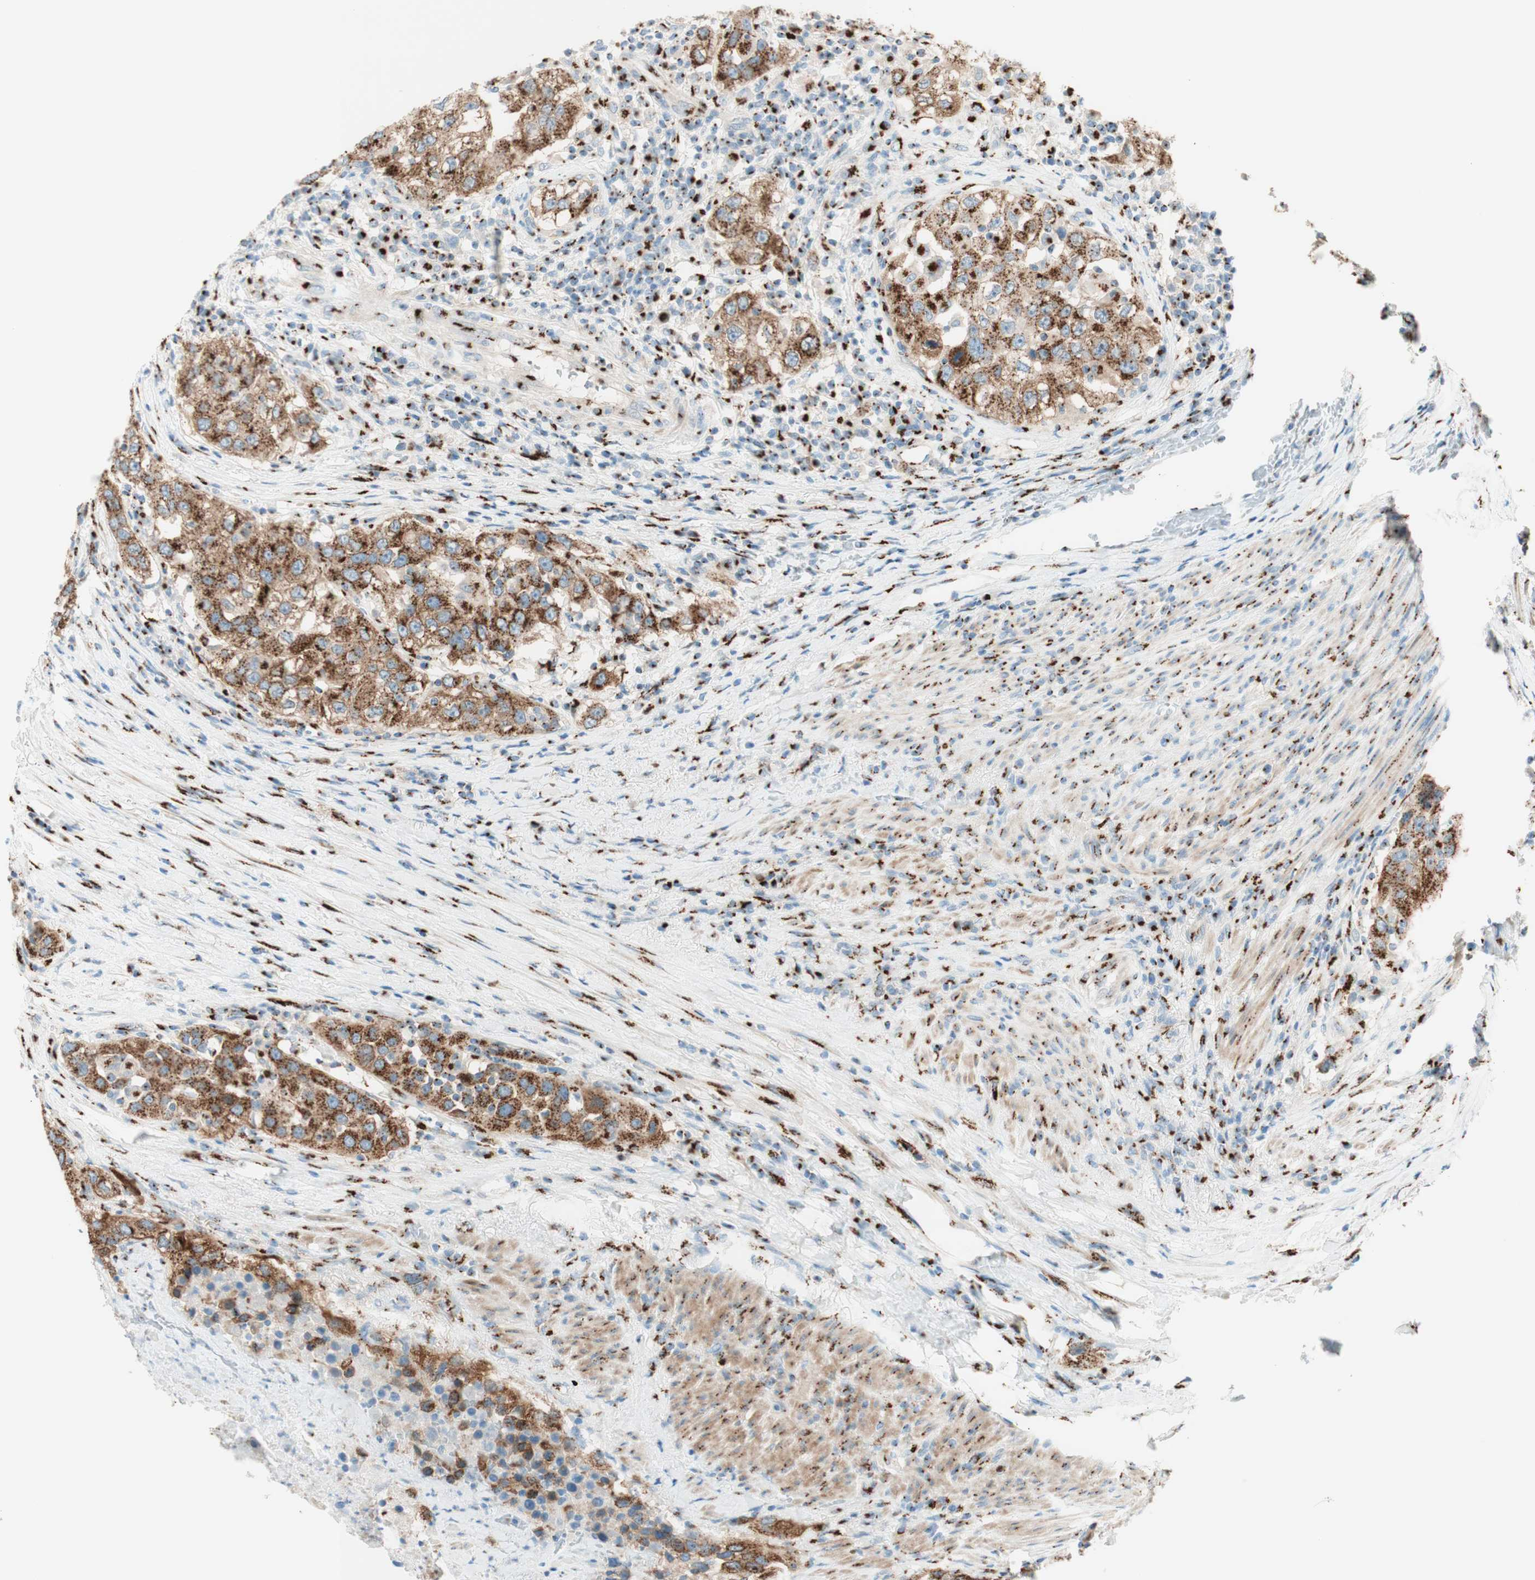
{"staining": {"intensity": "strong", "quantity": ">75%", "location": "cytoplasmic/membranous"}, "tissue": "urothelial cancer", "cell_type": "Tumor cells", "image_type": "cancer", "snomed": [{"axis": "morphology", "description": "Urothelial carcinoma, High grade"}, {"axis": "topography", "description": "Urinary bladder"}], "caption": "This photomicrograph demonstrates immunohistochemistry staining of urothelial carcinoma (high-grade), with high strong cytoplasmic/membranous staining in approximately >75% of tumor cells.", "gene": "GOLGB1", "patient": {"sex": "female", "age": 80}}